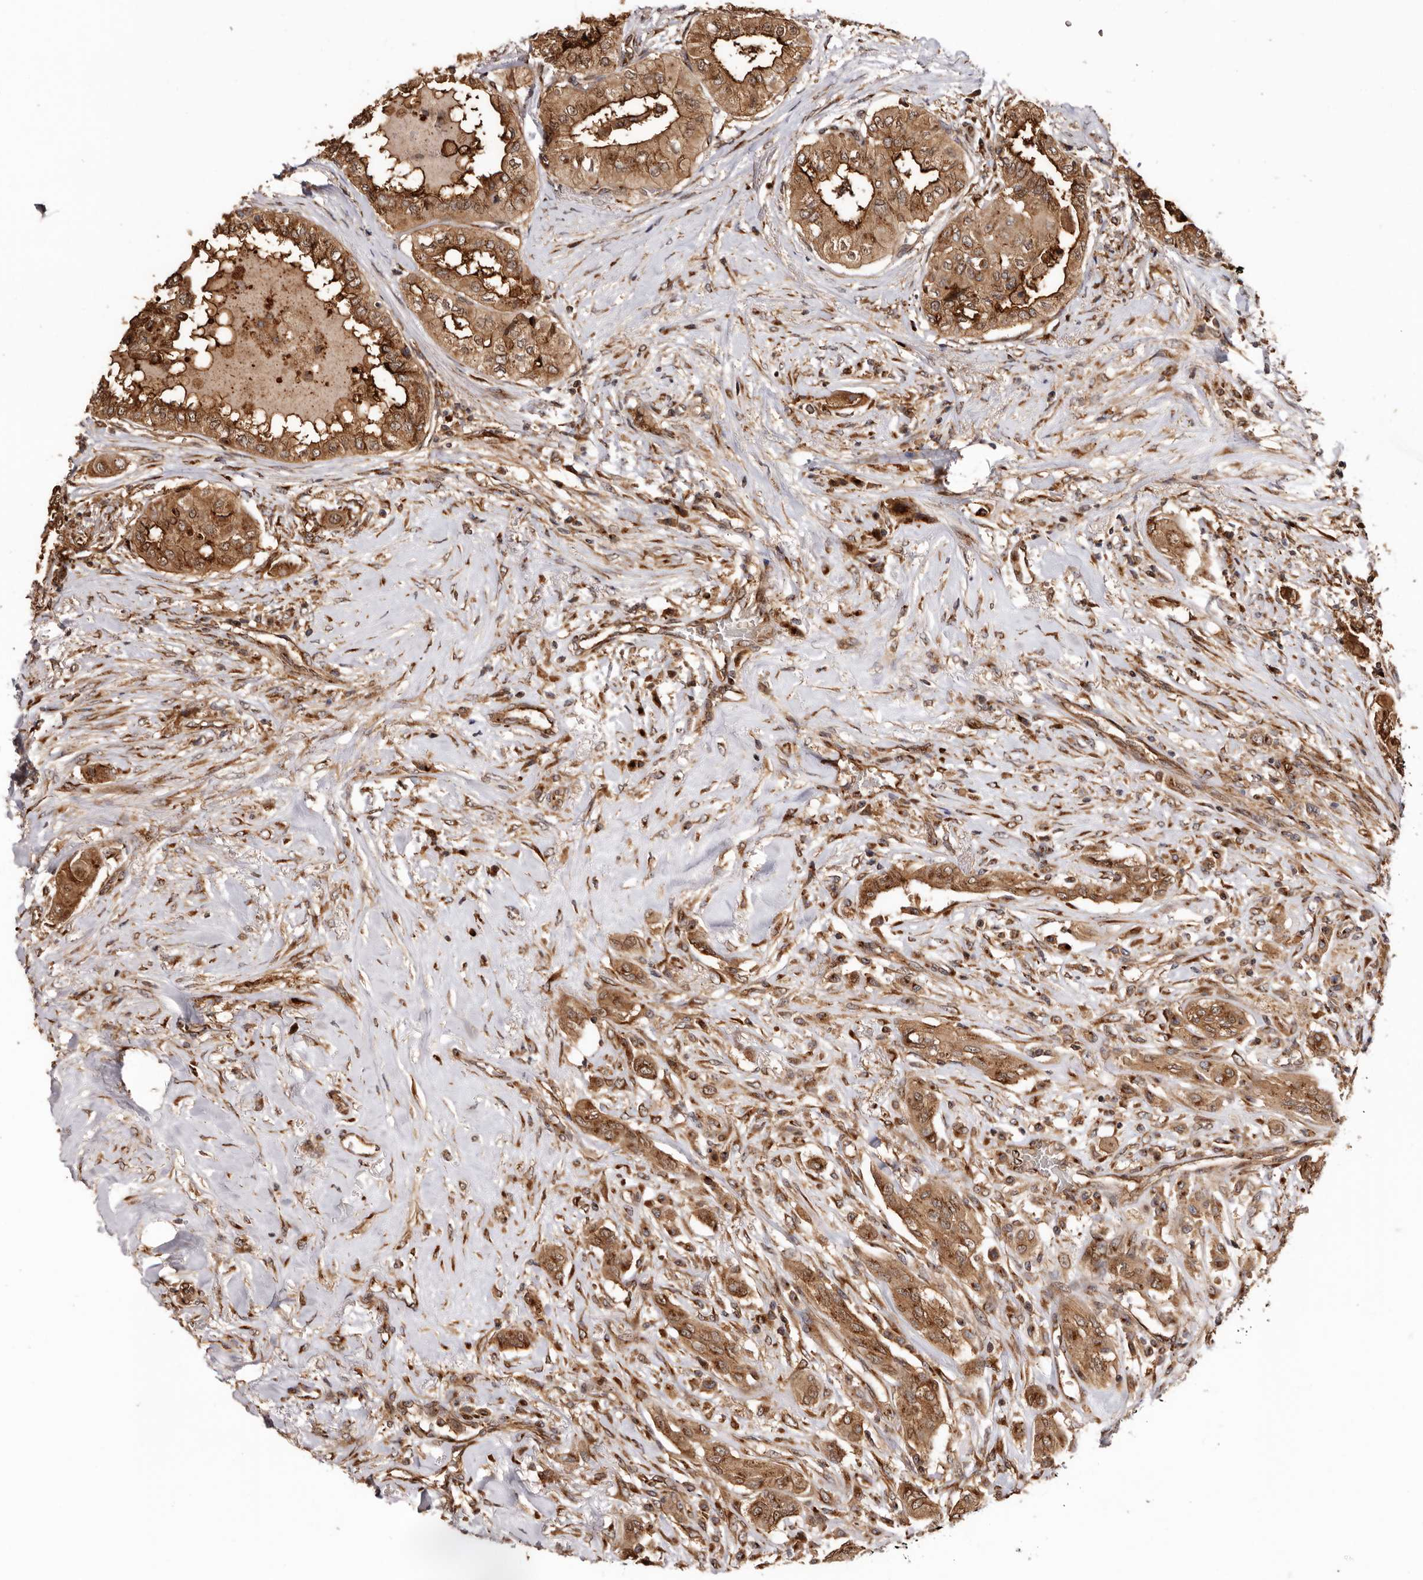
{"staining": {"intensity": "strong", "quantity": ">75%", "location": "cytoplasmic/membranous,nuclear"}, "tissue": "thyroid cancer", "cell_type": "Tumor cells", "image_type": "cancer", "snomed": [{"axis": "morphology", "description": "Papillary adenocarcinoma, NOS"}, {"axis": "topography", "description": "Thyroid gland"}], "caption": "A high amount of strong cytoplasmic/membranous and nuclear staining is appreciated in about >75% of tumor cells in papillary adenocarcinoma (thyroid) tissue.", "gene": "GPR27", "patient": {"sex": "female", "age": 59}}